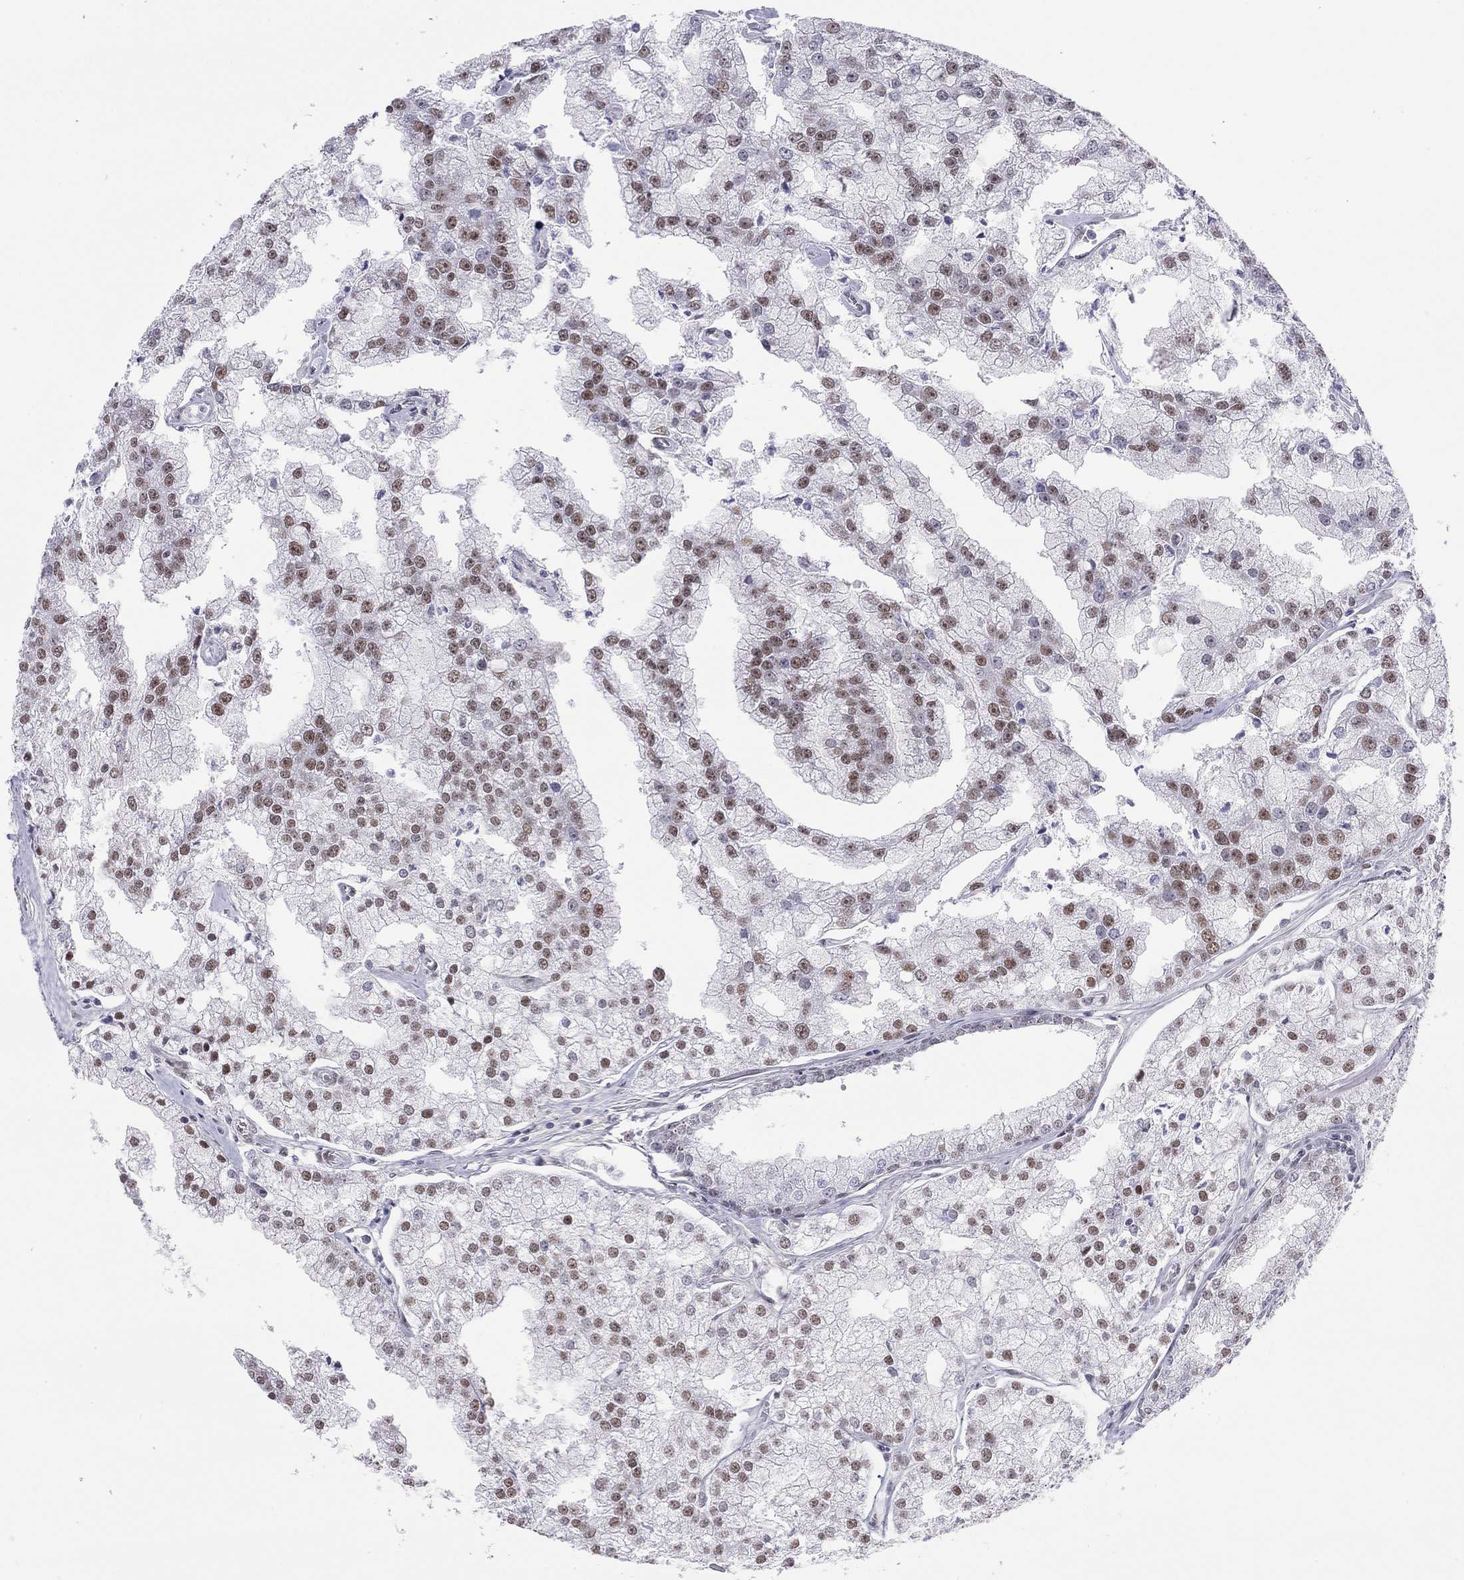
{"staining": {"intensity": "moderate", "quantity": ">75%", "location": "nuclear"}, "tissue": "prostate cancer", "cell_type": "Tumor cells", "image_type": "cancer", "snomed": [{"axis": "morphology", "description": "Adenocarcinoma, NOS"}, {"axis": "topography", "description": "Prostate"}], "caption": "IHC staining of adenocarcinoma (prostate), which reveals medium levels of moderate nuclear expression in about >75% of tumor cells indicating moderate nuclear protein staining. The staining was performed using DAB (3,3'-diaminobenzidine) (brown) for protein detection and nuclei were counterstained in hematoxylin (blue).", "gene": "DOT1L", "patient": {"sex": "male", "age": 70}}